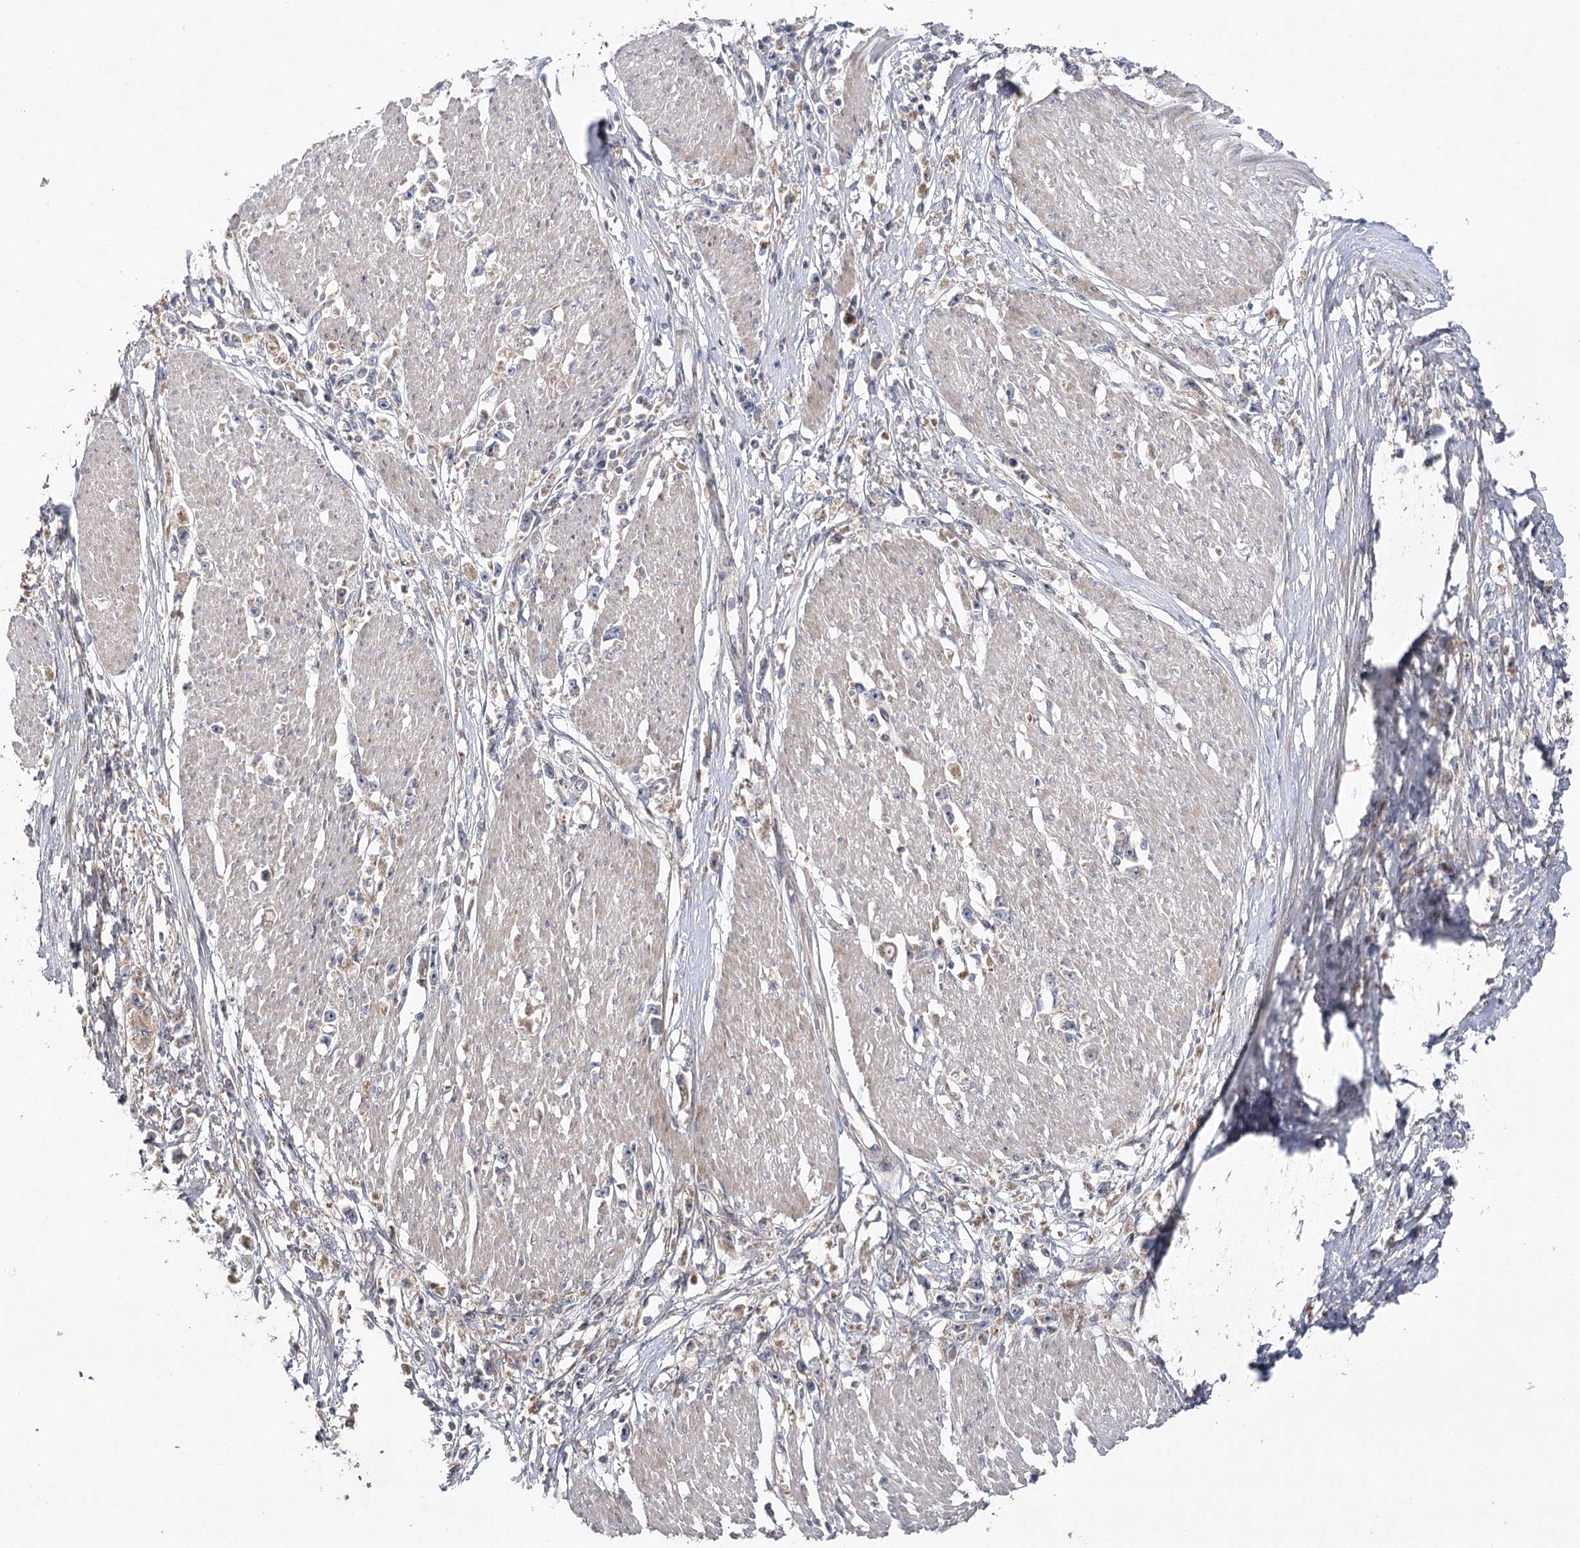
{"staining": {"intensity": "weak", "quantity": "<25%", "location": "cytoplasmic/membranous"}, "tissue": "stomach cancer", "cell_type": "Tumor cells", "image_type": "cancer", "snomed": [{"axis": "morphology", "description": "Adenocarcinoma, NOS"}, {"axis": "topography", "description": "Stomach"}], "caption": "High power microscopy image of an immunohistochemistry micrograph of adenocarcinoma (stomach), revealing no significant positivity in tumor cells.", "gene": "OBSL1", "patient": {"sex": "female", "age": 59}}